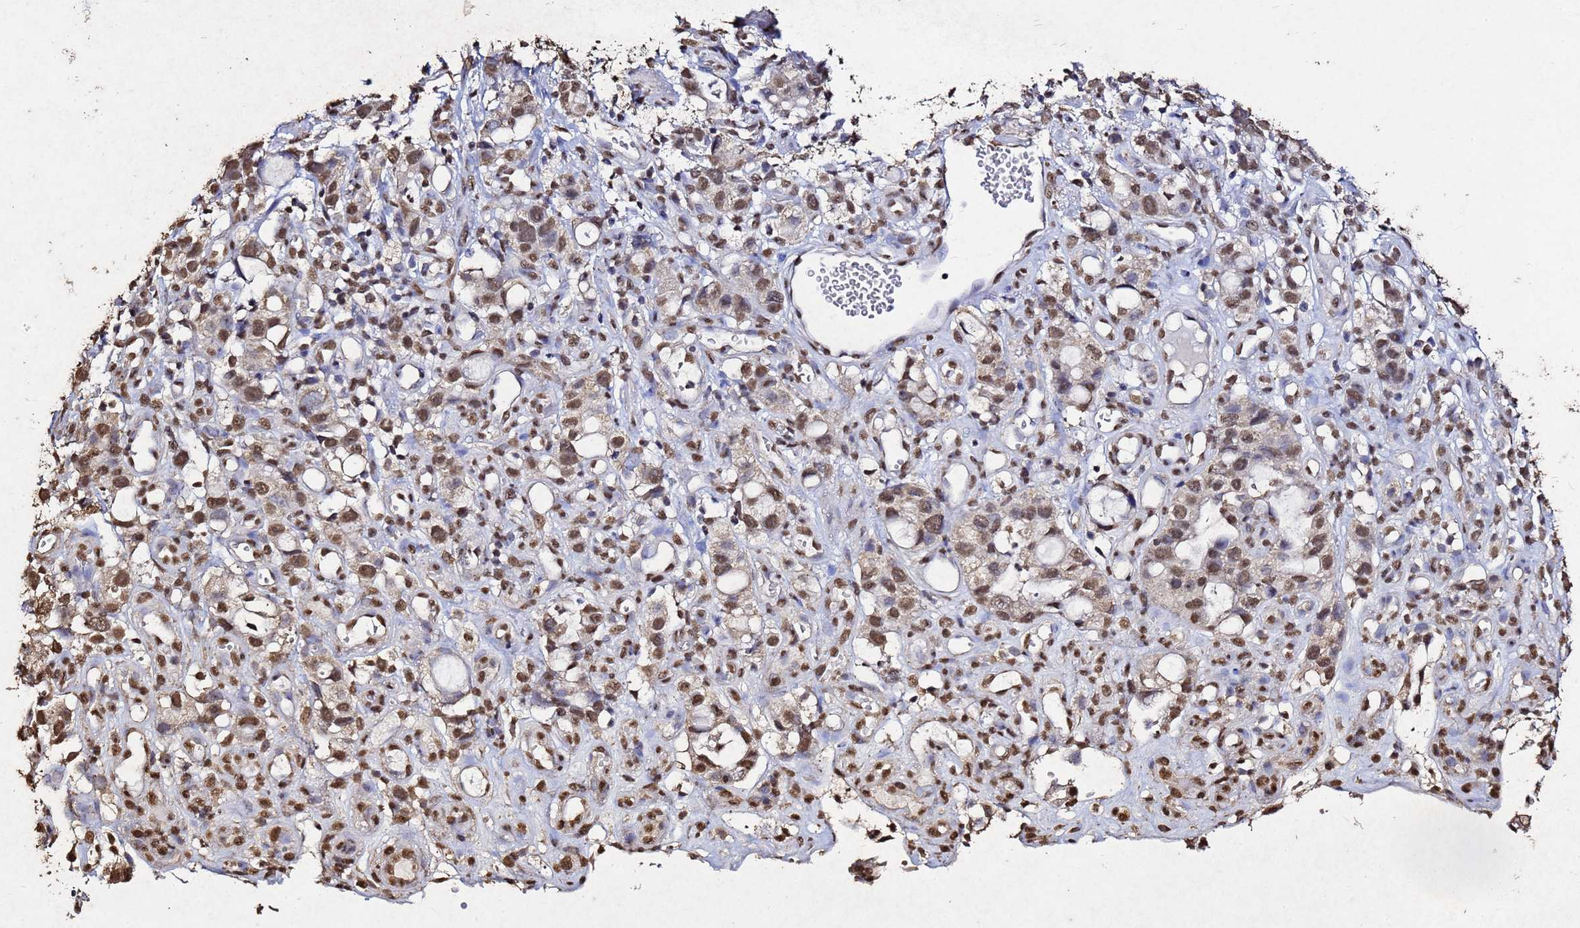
{"staining": {"intensity": "moderate", "quantity": ">75%", "location": "nuclear"}, "tissue": "stomach cancer", "cell_type": "Tumor cells", "image_type": "cancer", "snomed": [{"axis": "morphology", "description": "Adenocarcinoma, NOS"}, {"axis": "topography", "description": "Stomach"}], "caption": "A medium amount of moderate nuclear positivity is present in approximately >75% of tumor cells in adenocarcinoma (stomach) tissue.", "gene": "MYOCD", "patient": {"sex": "male", "age": 55}}